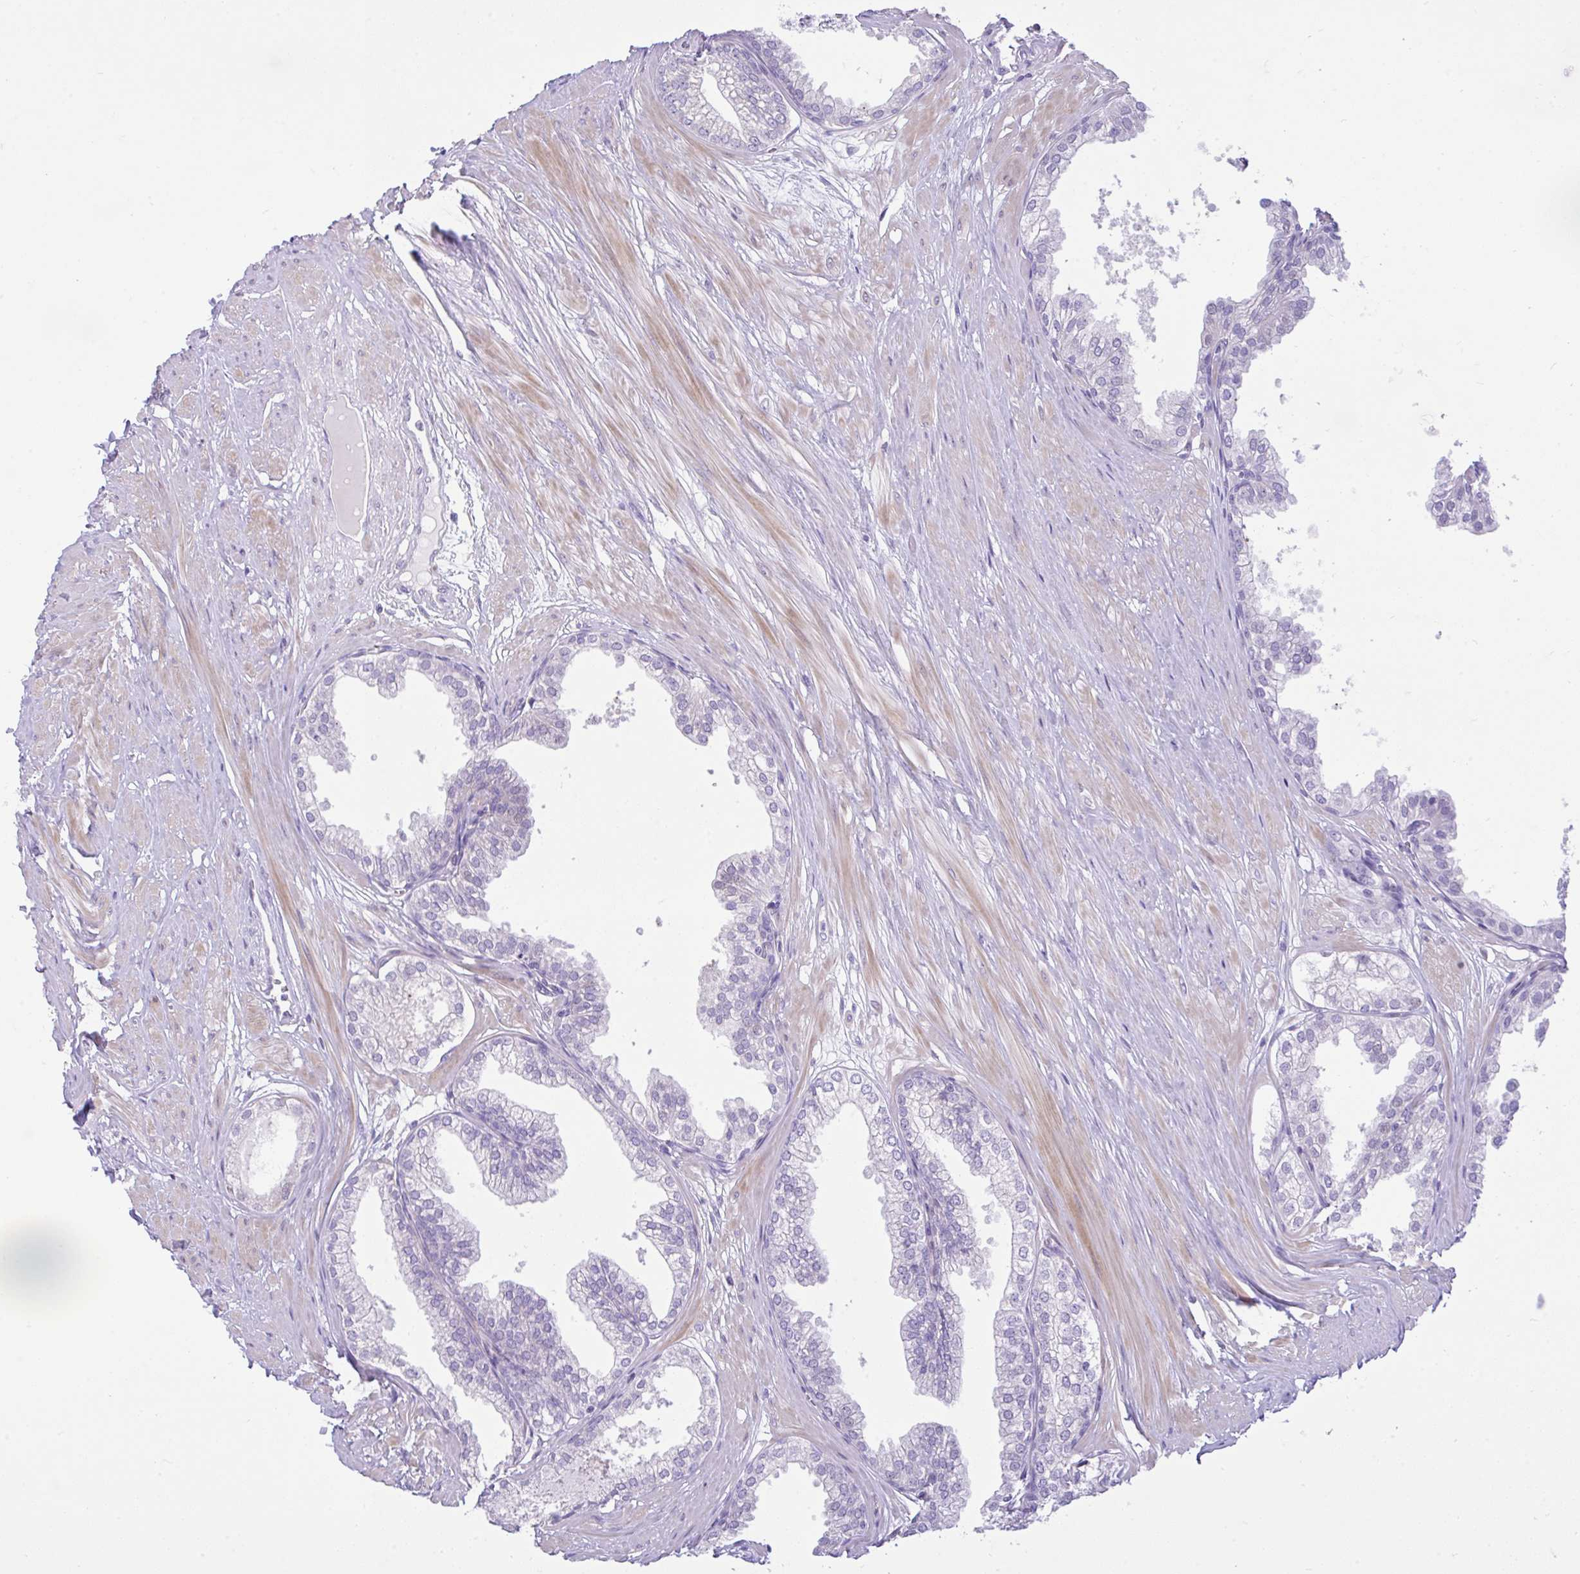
{"staining": {"intensity": "negative", "quantity": "none", "location": "none"}, "tissue": "prostate", "cell_type": "Glandular cells", "image_type": "normal", "snomed": [{"axis": "morphology", "description": "Normal tissue, NOS"}, {"axis": "topography", "description": "Prostate"}, {"axis": "topography", "description": "Peripheral nerve tissue"}], "caption": "This is an immunohistochemistry (IHC) micrograph of unremarkable prostate. There is no staining in glandular cells.", "gene": "EEF1A1", "patient": {"sex": "male", "age": 55}}